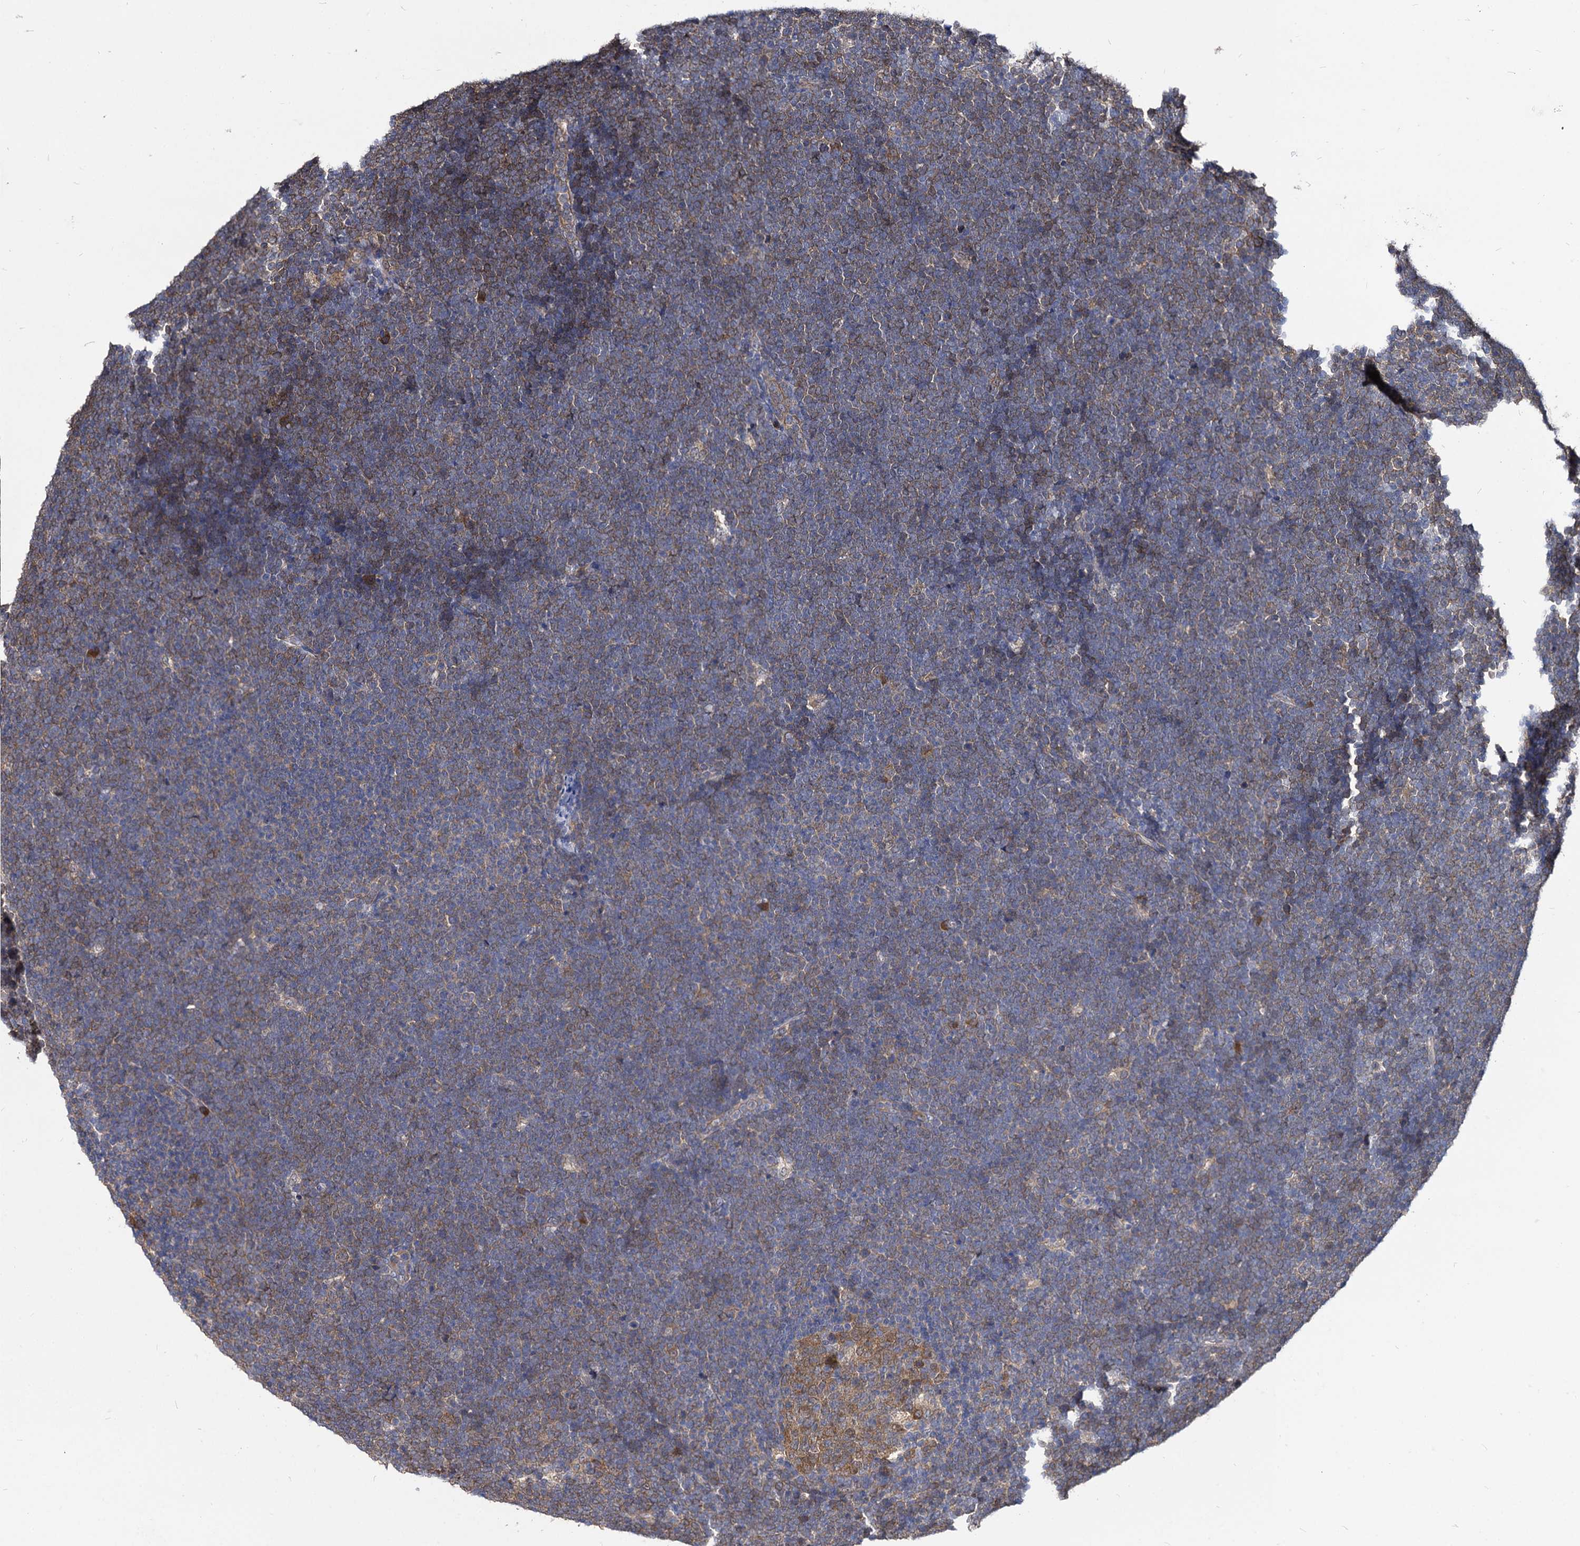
{"staining": {"intensity": "weak", "quantity": "<25%", "location": "cytoplasmic/membranous"}, "tissue": "lymphoma", "cell_type": "Tumor cells", "image_type": "cancer", "snomed": [{"axis": "morphology", "description": "Malignant lymphoma, non-Hodgkin's type, High grade"}, {"axis": "topography", "description": "Lymph node"}], "caption": "A micrograph of human lymphoma is negative for staining in tumor cells.", "gene": "NME1", "patient": {"sex": "male", "age": 13}}